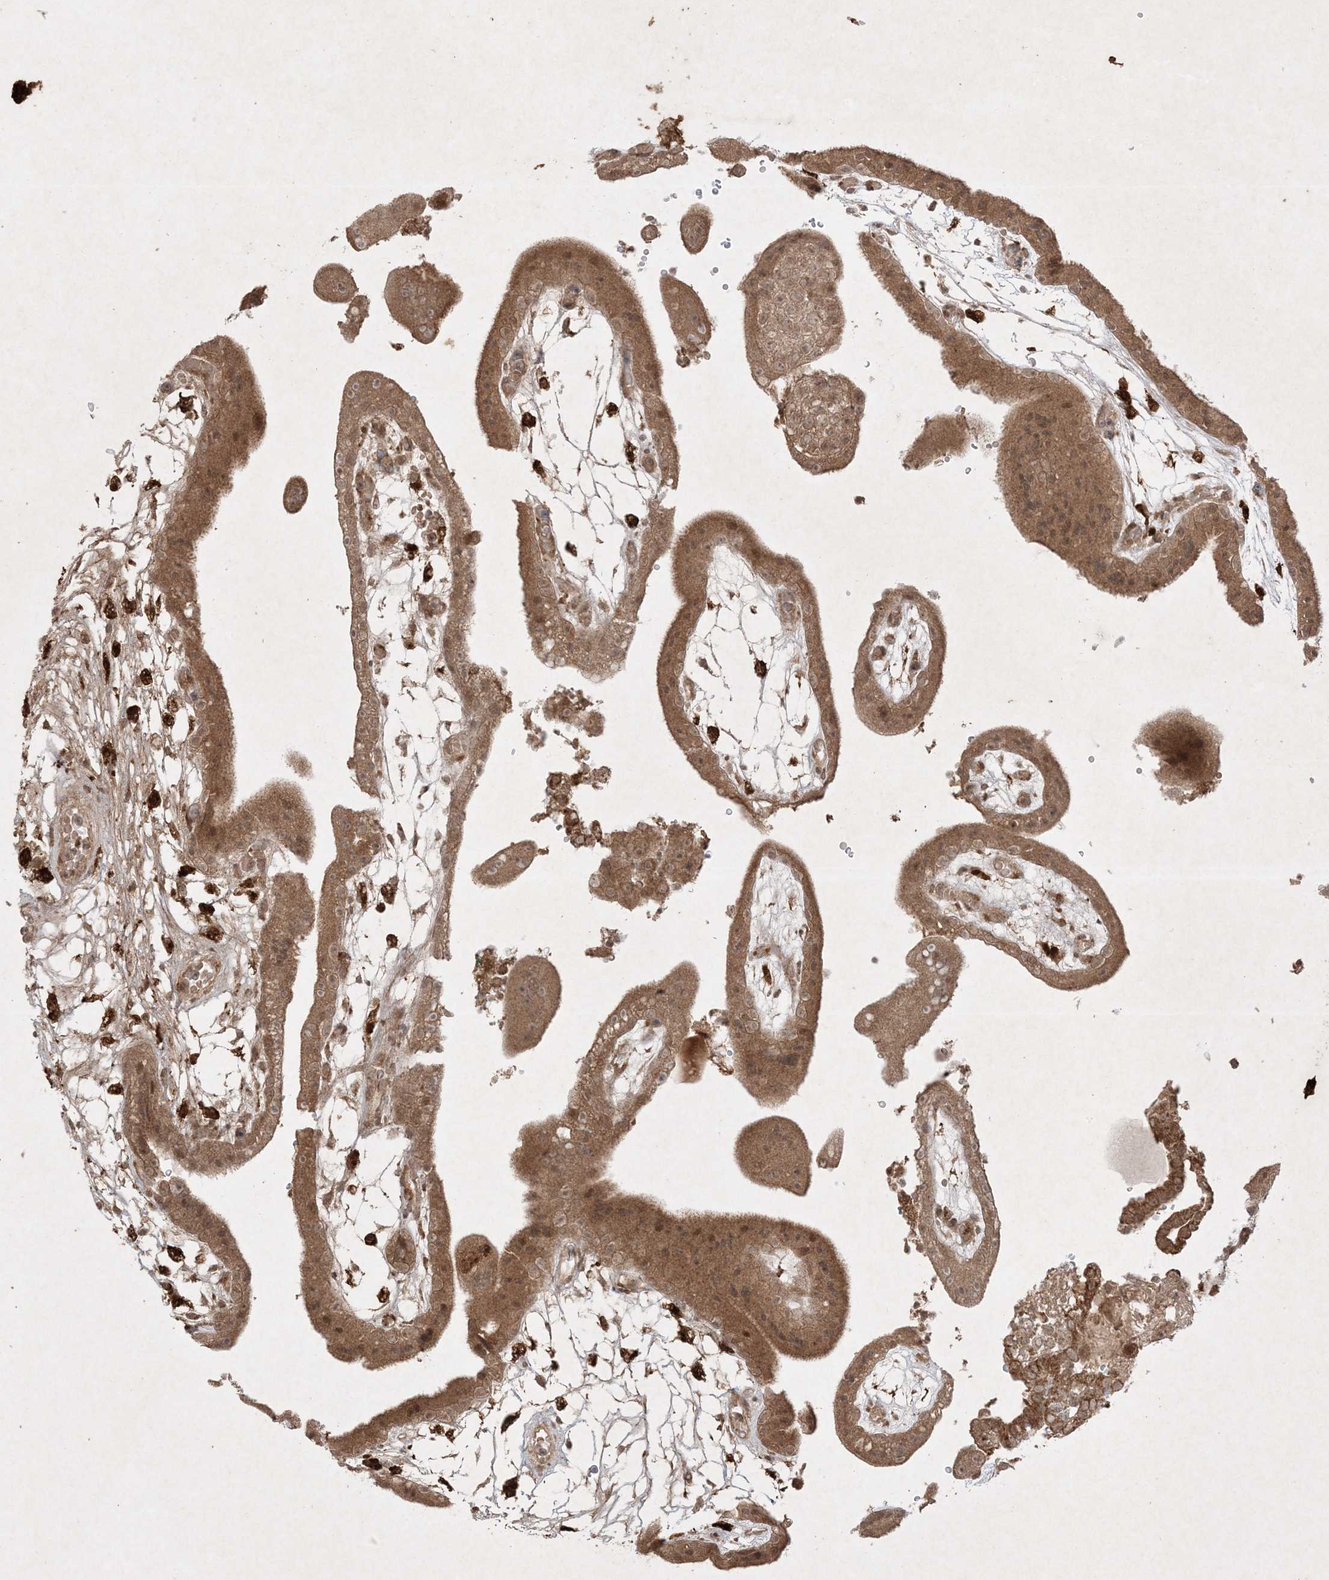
{"staining": {"intensity": "moderate", "quantity": ">75%", "location": "cytoplasmic/membranous"}, "tissue": "placenta", "cell_type": "Decidual cells", "image_type": "normal", "snomed": [{"axis": "morphology", "description": "Normal tissue, NOS"}, {"axis": "topography", "description": "Placenta"}], "caption": "Immunohistochemistry staining of normal placenta, which displays medium levels of moderate cytoplasmic/membranous expression in about >75% of decidual cells indicating moderate cytoplasmic/membranous protein positivity. The staining was performed using DAB (brown) for protein detection and nuclei were counterstained in hematoxylin (blue).", "gene": "PTK6", "patient": {"sex": "female", "age": 18}}